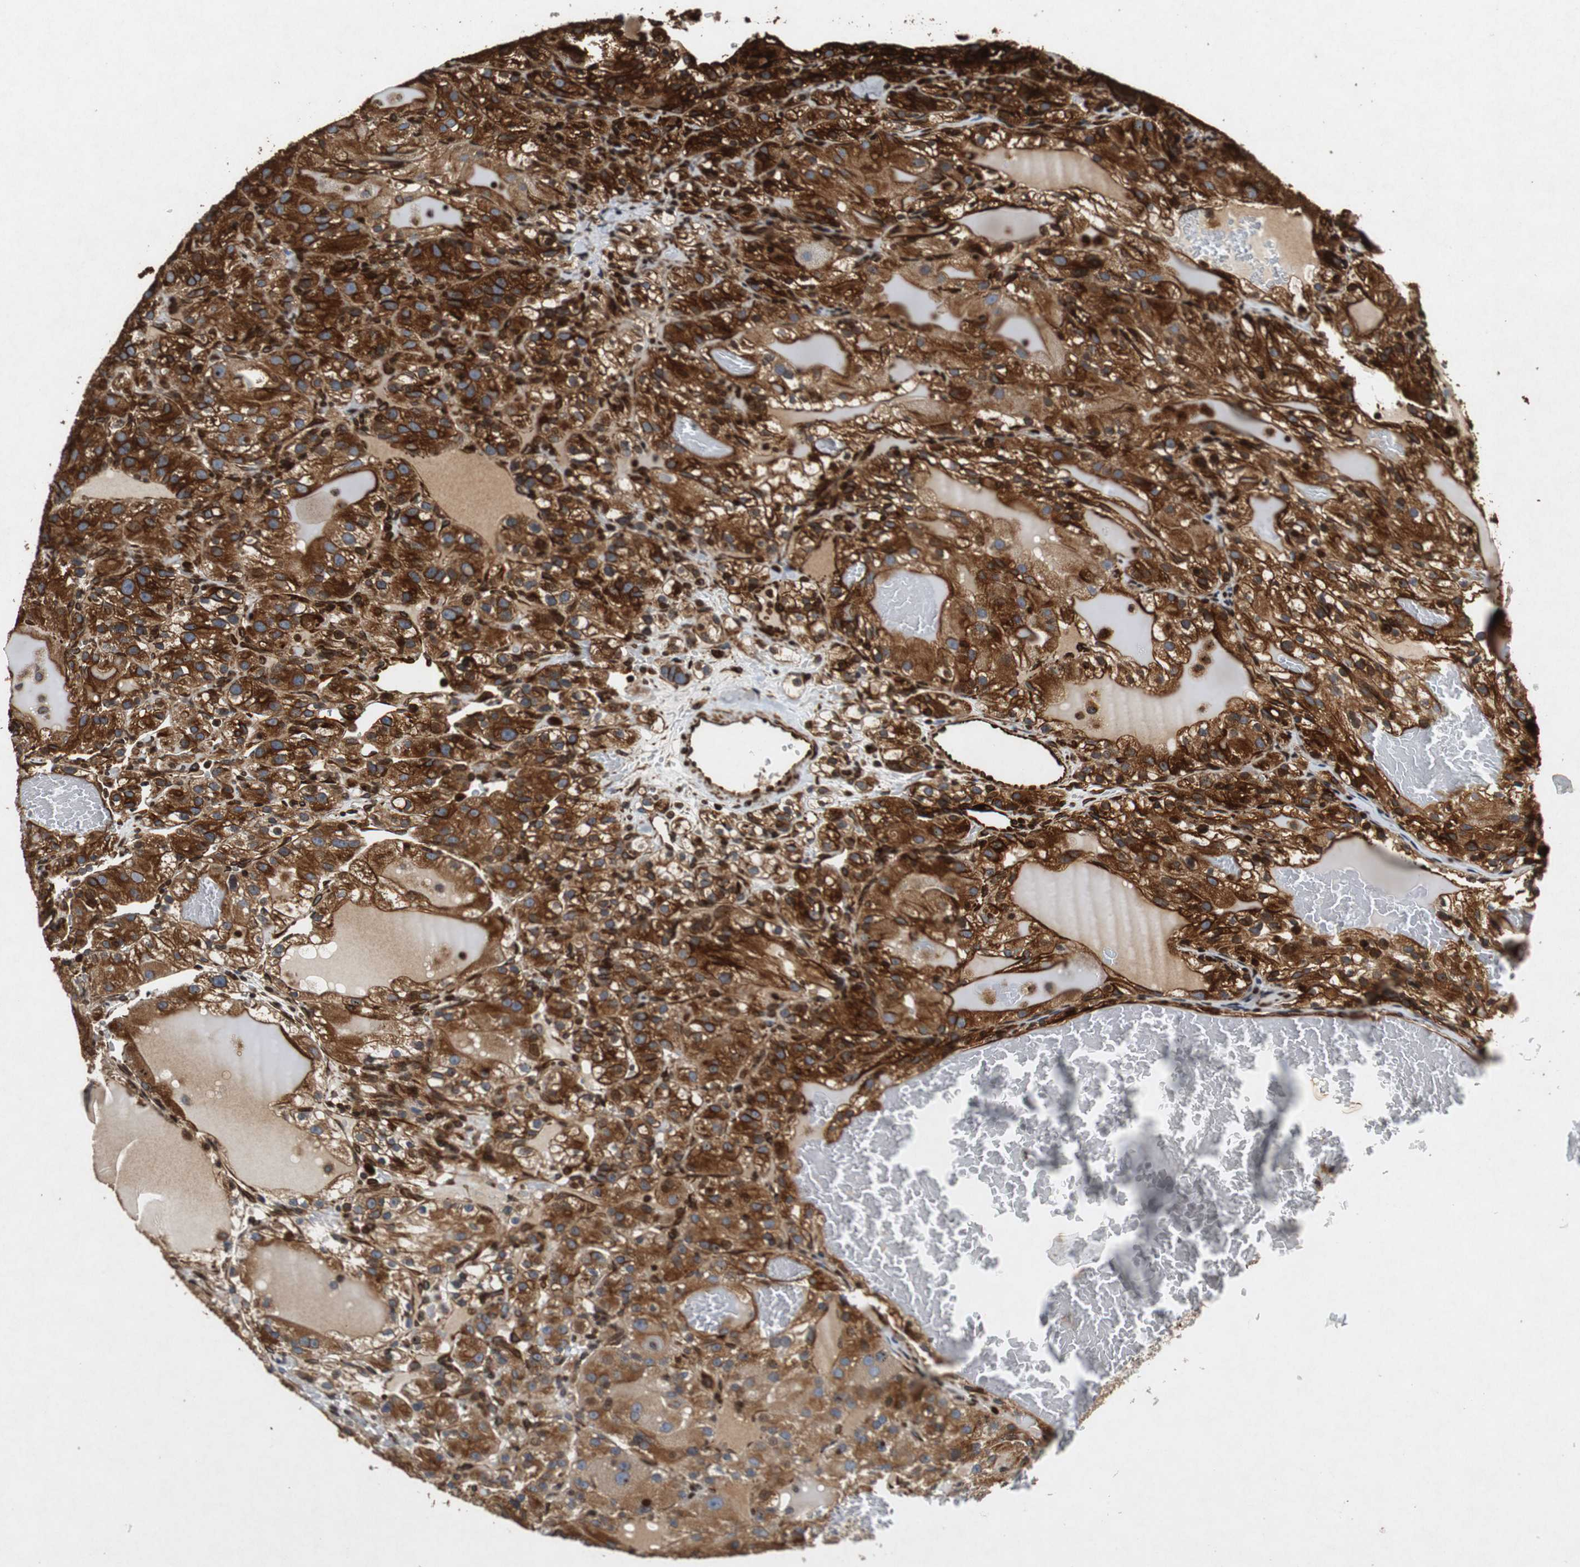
{"staining": {"intensity": "strong", "quantity": ">75%", "location": "cytoplasmic/membranous"}, "tissue": "renal cancer", "cell_type": "Tumor cells", "image_type": "cancer", "snomed": [{"axis": "morphology", "description": "Normal tissue, NOS"}, {"axis": "morphology", "description": "Adenocarcinoma, NOS"}, {"axis": "topography", "description": "Kidney"}], "caption": "Immunohistochemical staining of renal cancer (adenocarcinoma) displays high levels of strong cytoplasmic/membranous staining in approximately >75% of tumor cells.", "gene": "TUBA4A", "patient": {"sex": "male", "age": 61}}